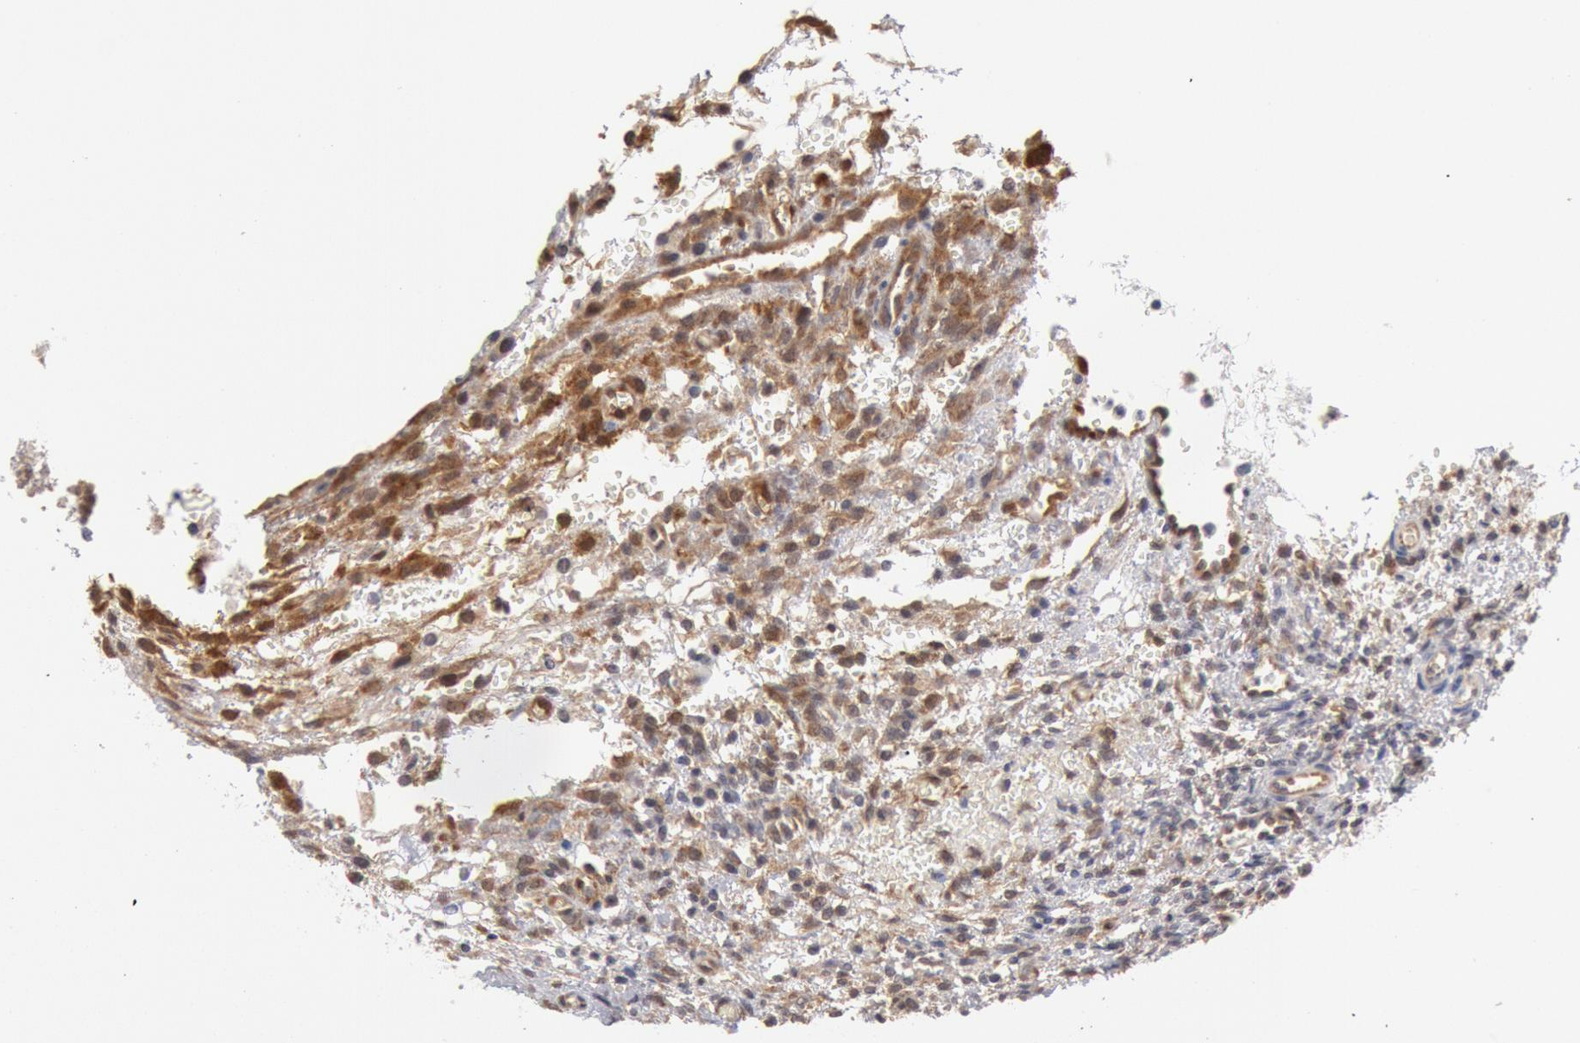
{"staining": {"intensity": "moderate", "quantity": ">75%", "location": "cytoplasmic/membranous"}, "tissue": "ovary", "cell_type": "Follicle cells", "image_type": "normal", "snomed": [{"axis": "morphology", "description": "Normal tissue, NOS"}, {"axis": "topography", "description": "Ovary"}], "caption": "Immunohistochemical staining of normal ovary displays moderate cytoplasmic/membranous protein expression in about >75% of follicle cells.", "gene": "DNAJA1", "patient": {"sex": "female", "age": 39}}